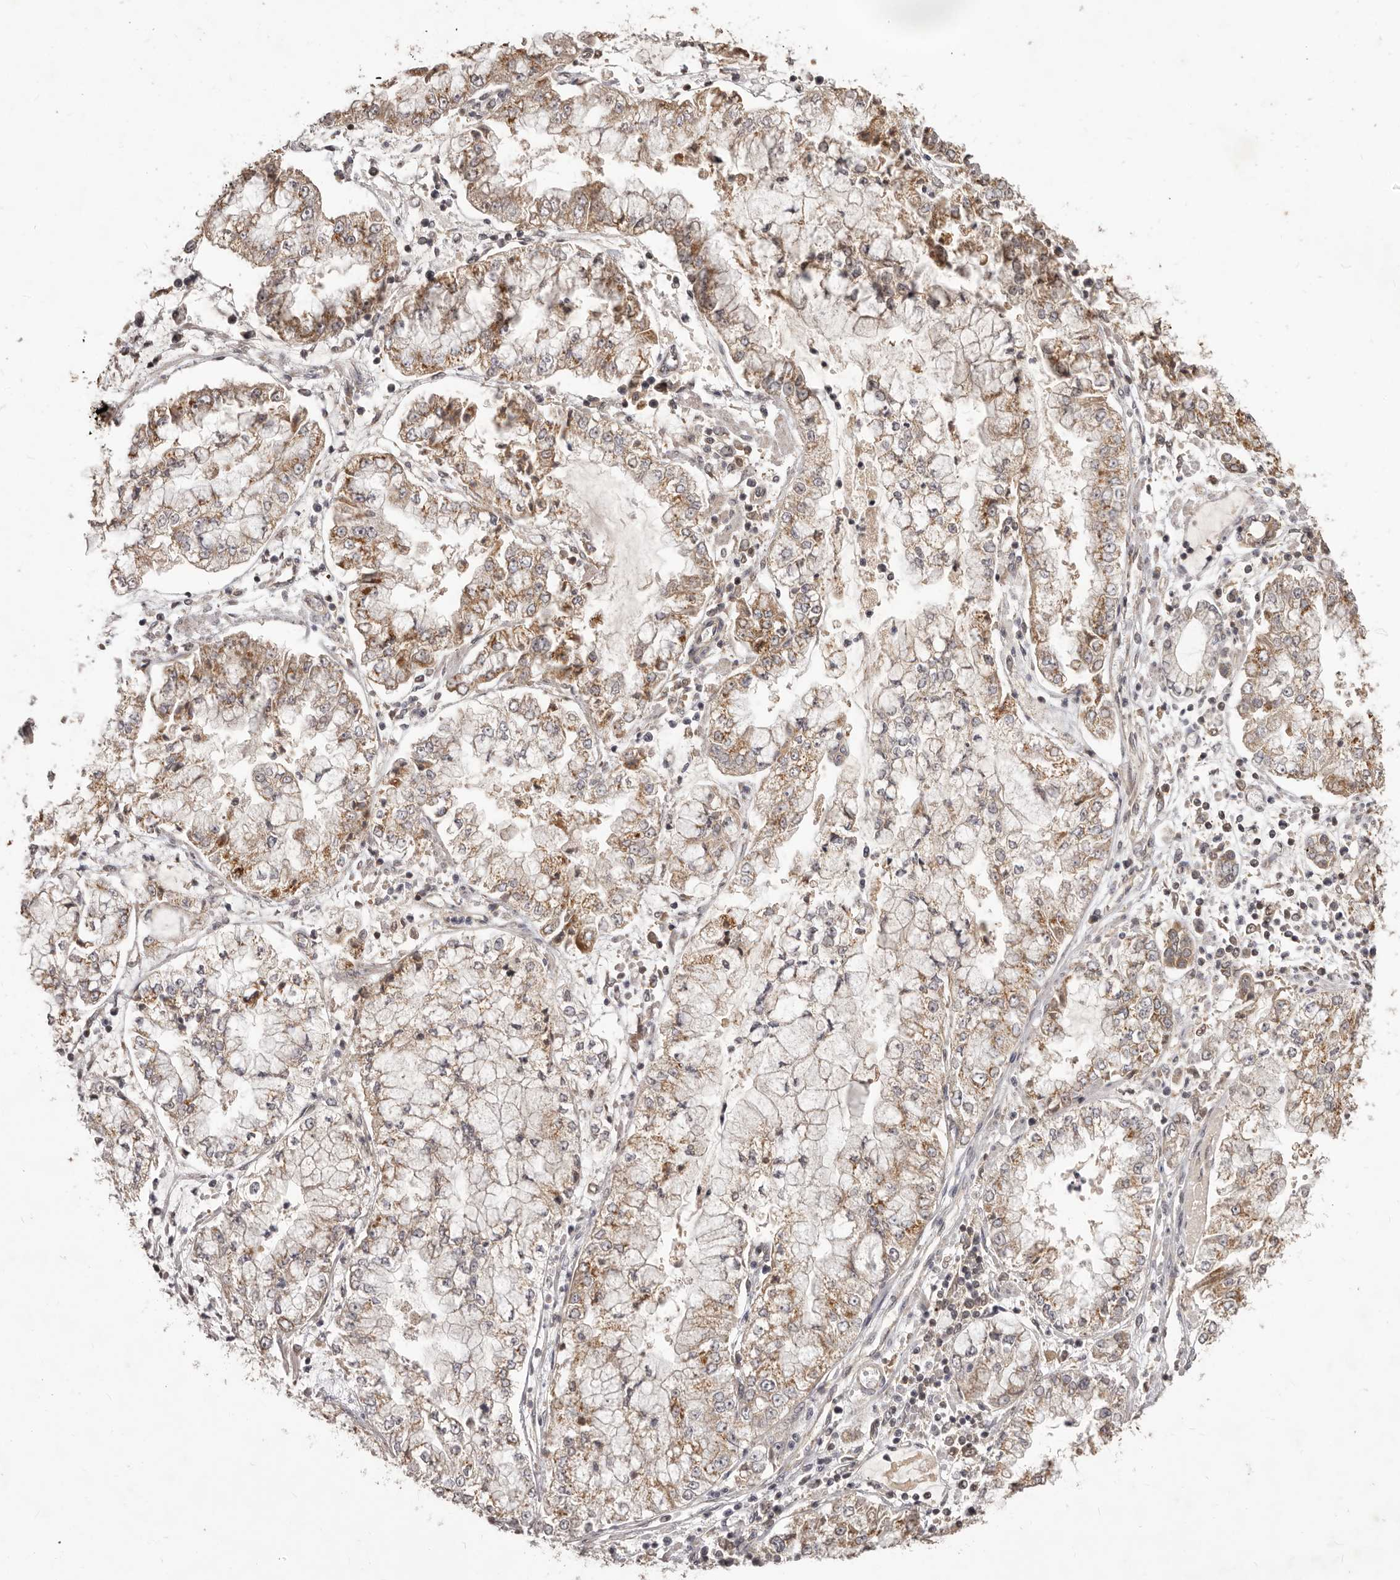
{"staining": {"intensity": "moderate", "quantity": ">75%", "location": "cytoplasmic/membranous"}, "tissue": "stomach cancer", "cell_type": "Tumor cells", "image_type": "cancer", "snomed": [{"axis": "morphology", "description": "Adenocarcinoma, NOS"}, {"axis": "topography", "description": "Stomach"}], "caption": "The micrograph reveals staining of adenocarcinoma (stomach), revealing moderate cytoplasmic/membranous protein staining (brown color) within tumor cells. The staining was performed using DAB (3,3'-diaminobenzidine), with brown indicating positive protein expression. Nuclei are stained blue with hematoxylin.", "gene": "MTO1", "patient": {"sex": "male", "age": 76}}